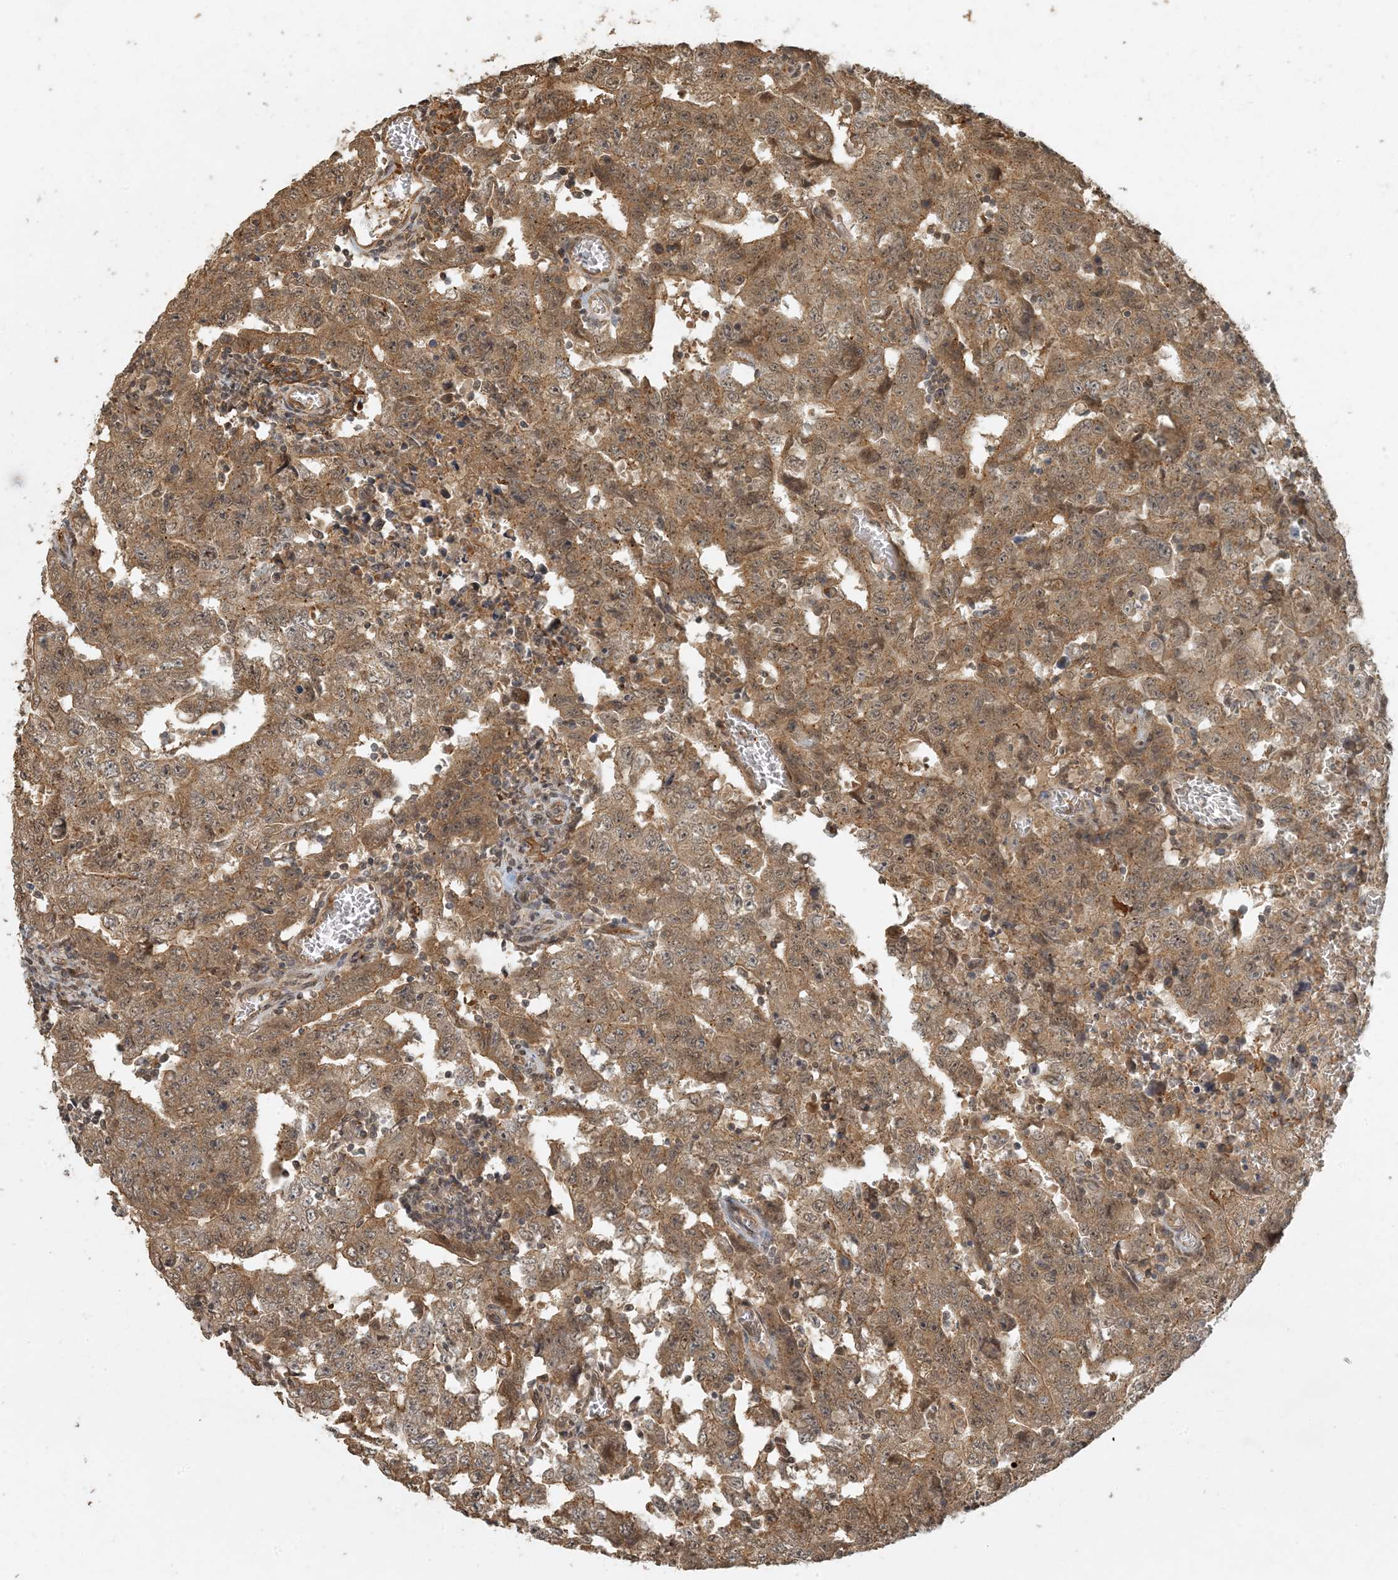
{"staining": {"intensity": "moderate", "quantity": ">75%", "location": "cytoplasmic/membranous"}, "tissue": "testis cancer", "cell_type": "Tumor cells", "image_type": "cancer", "snomed": [{"axis": "morphology", "description": "Carcinoma, Embryonal, NOS"}, {"axis": "topography", "description": "Testis"}], "caption": "The micrograph exhibits a brown stain indicating the presence of a protein in the cytoplasmic/membranous of tumor cells in embryonal carcinoma (testis).", "gene": "AK9", "patient": {"sex": "male", "age": 26}}